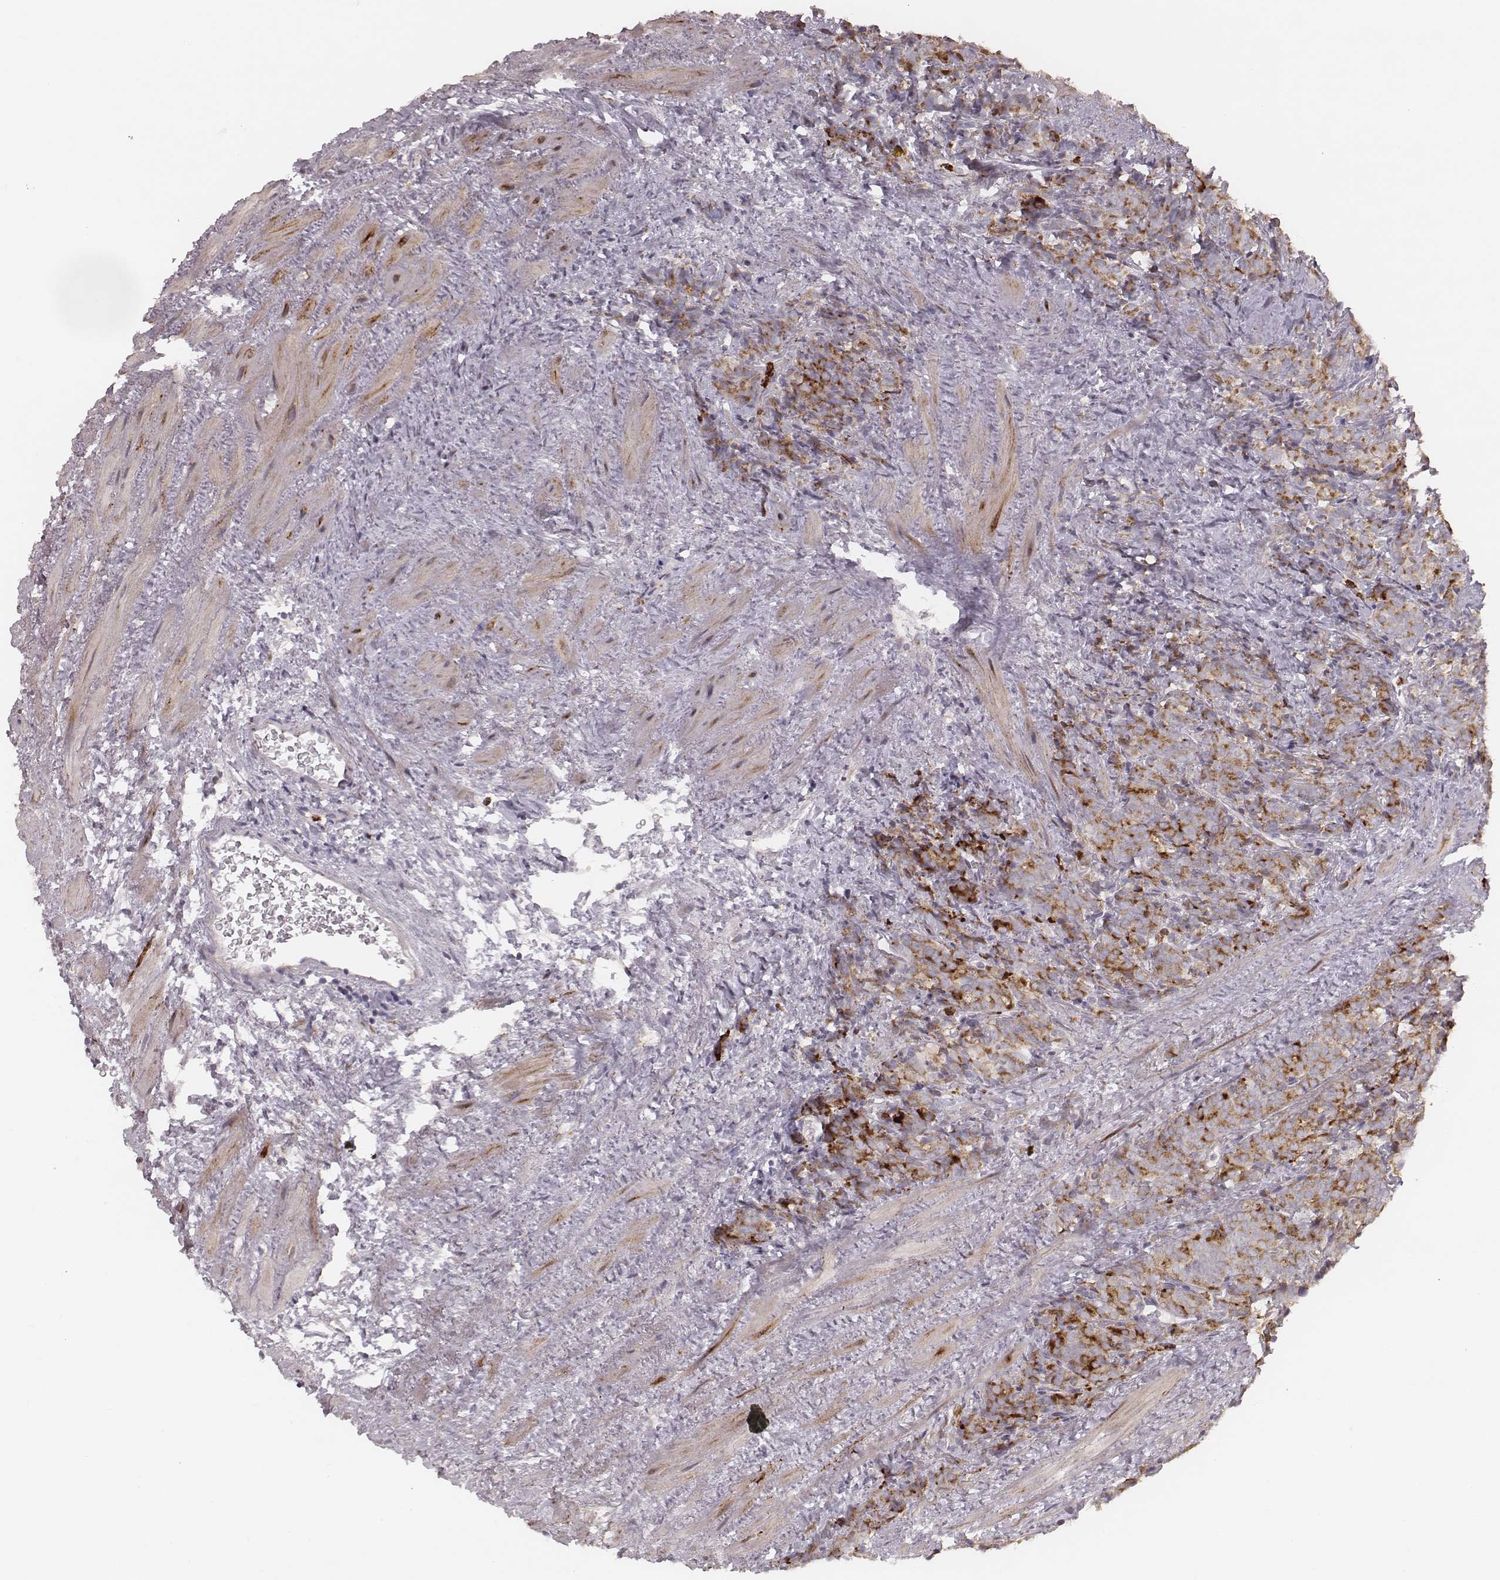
{"staining": {"intensity": "moderate", "quantity": ">75%", "location": "cytoplasmic/membranous"}, "tissue": "prostate cancer", "cell_type": "Tumor cells", "image_type": "cancer", "snomed": [{"axis": "morphology", "description": "Adenocarcinoma, High grade"}, {"axis": "topography", "description": "Prostate"}], "caption": "A brown stain shows moderate cytoplasmic/membranous positivity of a protein in prostate high-grade adenocarcinoma tumor cells.", "gene": "ABCA7", "patient": {"sex": "male", "age": 84}}